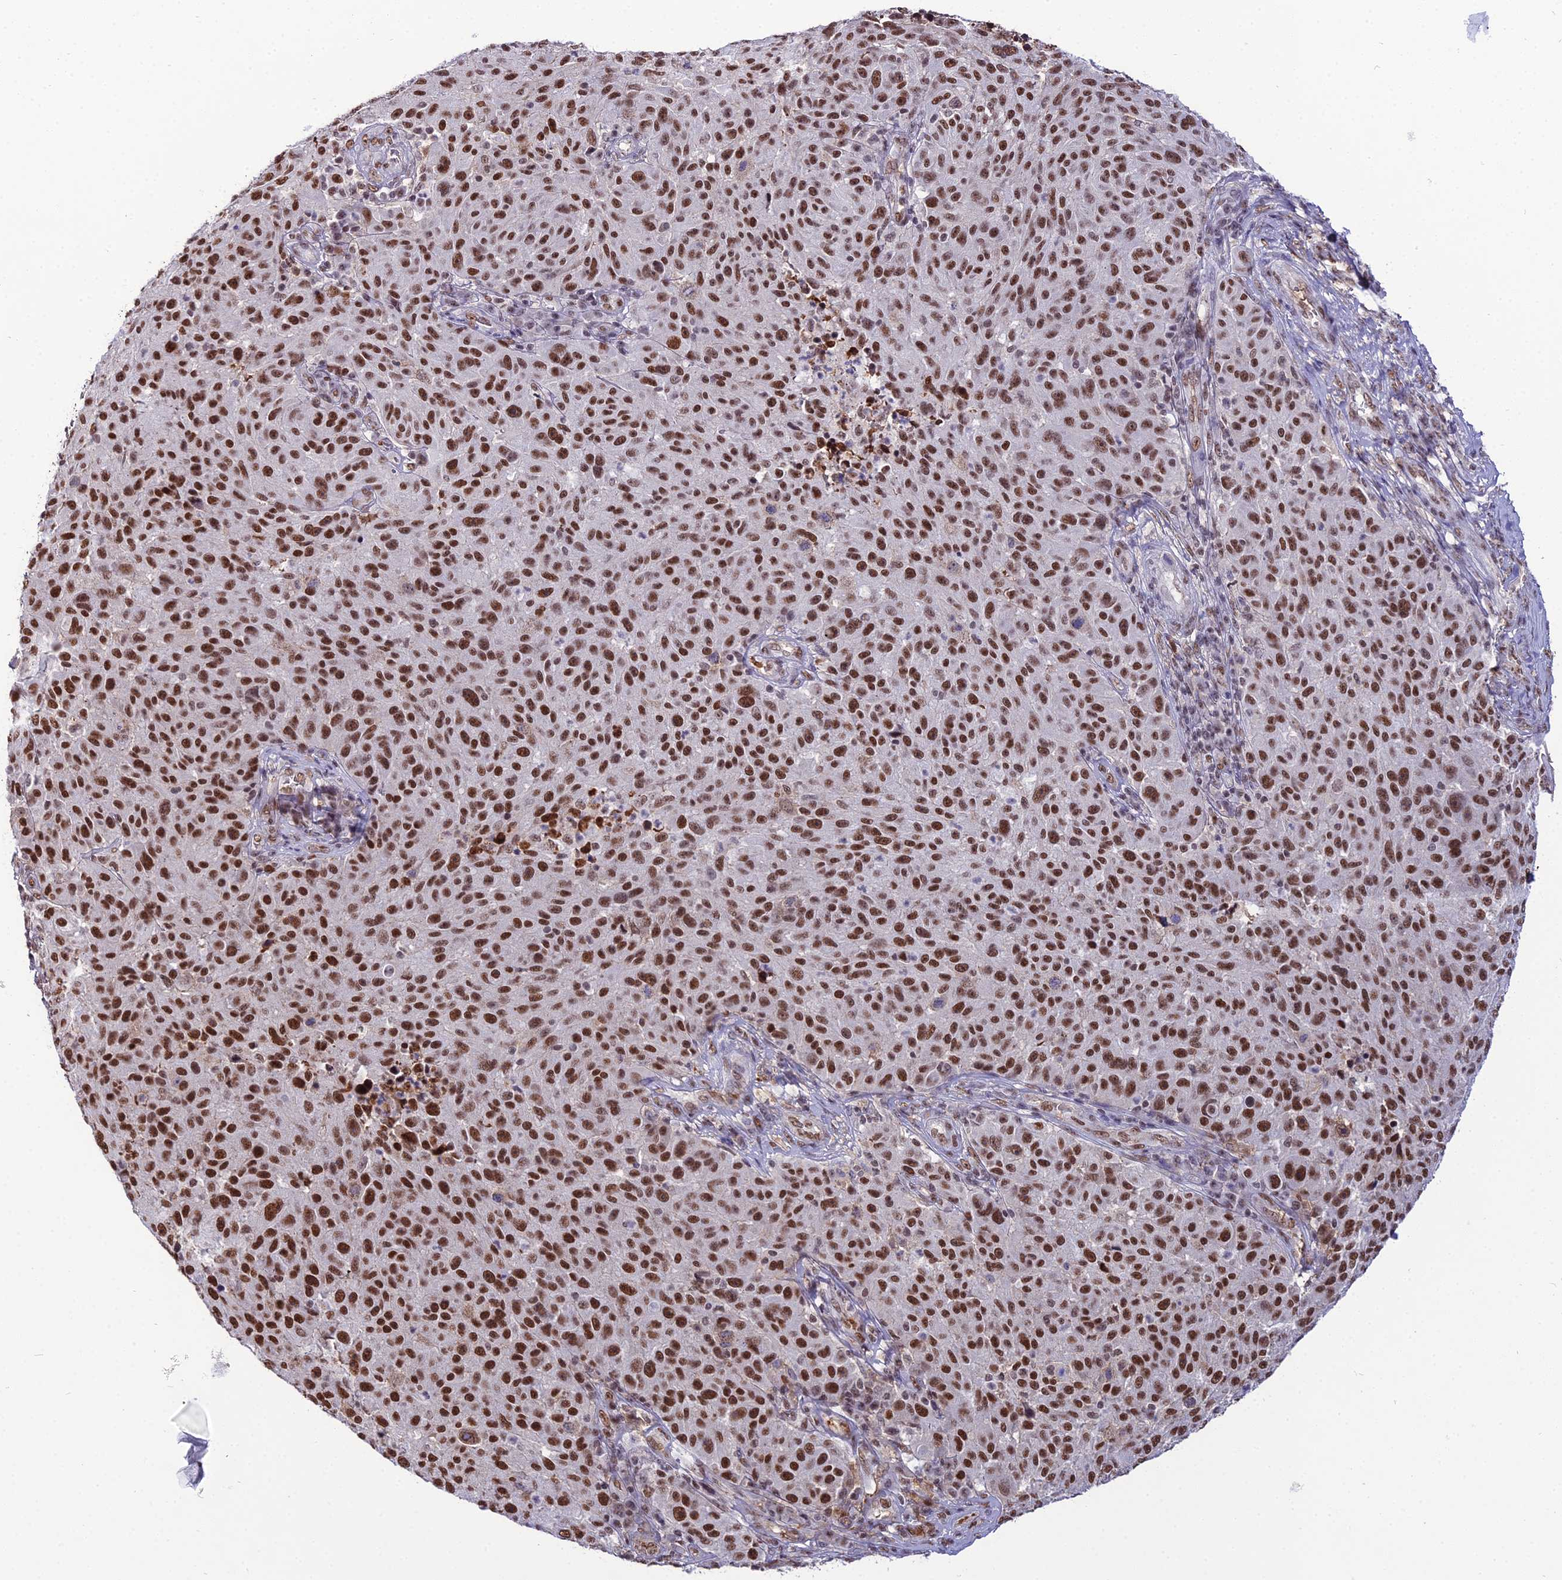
{"staining": {"intensity": "strong", "quantity": ">75%", "location": "nuclear"}, "tissue": "melanoma", "cell_type": "Tumor cells", "image_type": "cancer", "snomed": [{"axis": "morphology", "description": "Malignant melanoma, NOS"}, {"axis": "topography", "description": "Skin"}], "caption": "Protein expression analysis of human melanoma reveals strong nuclear positivity in approximately >75% of tumor cells.", "gene": "RBM12", "patient": {"sex": "male", "age": 53}}